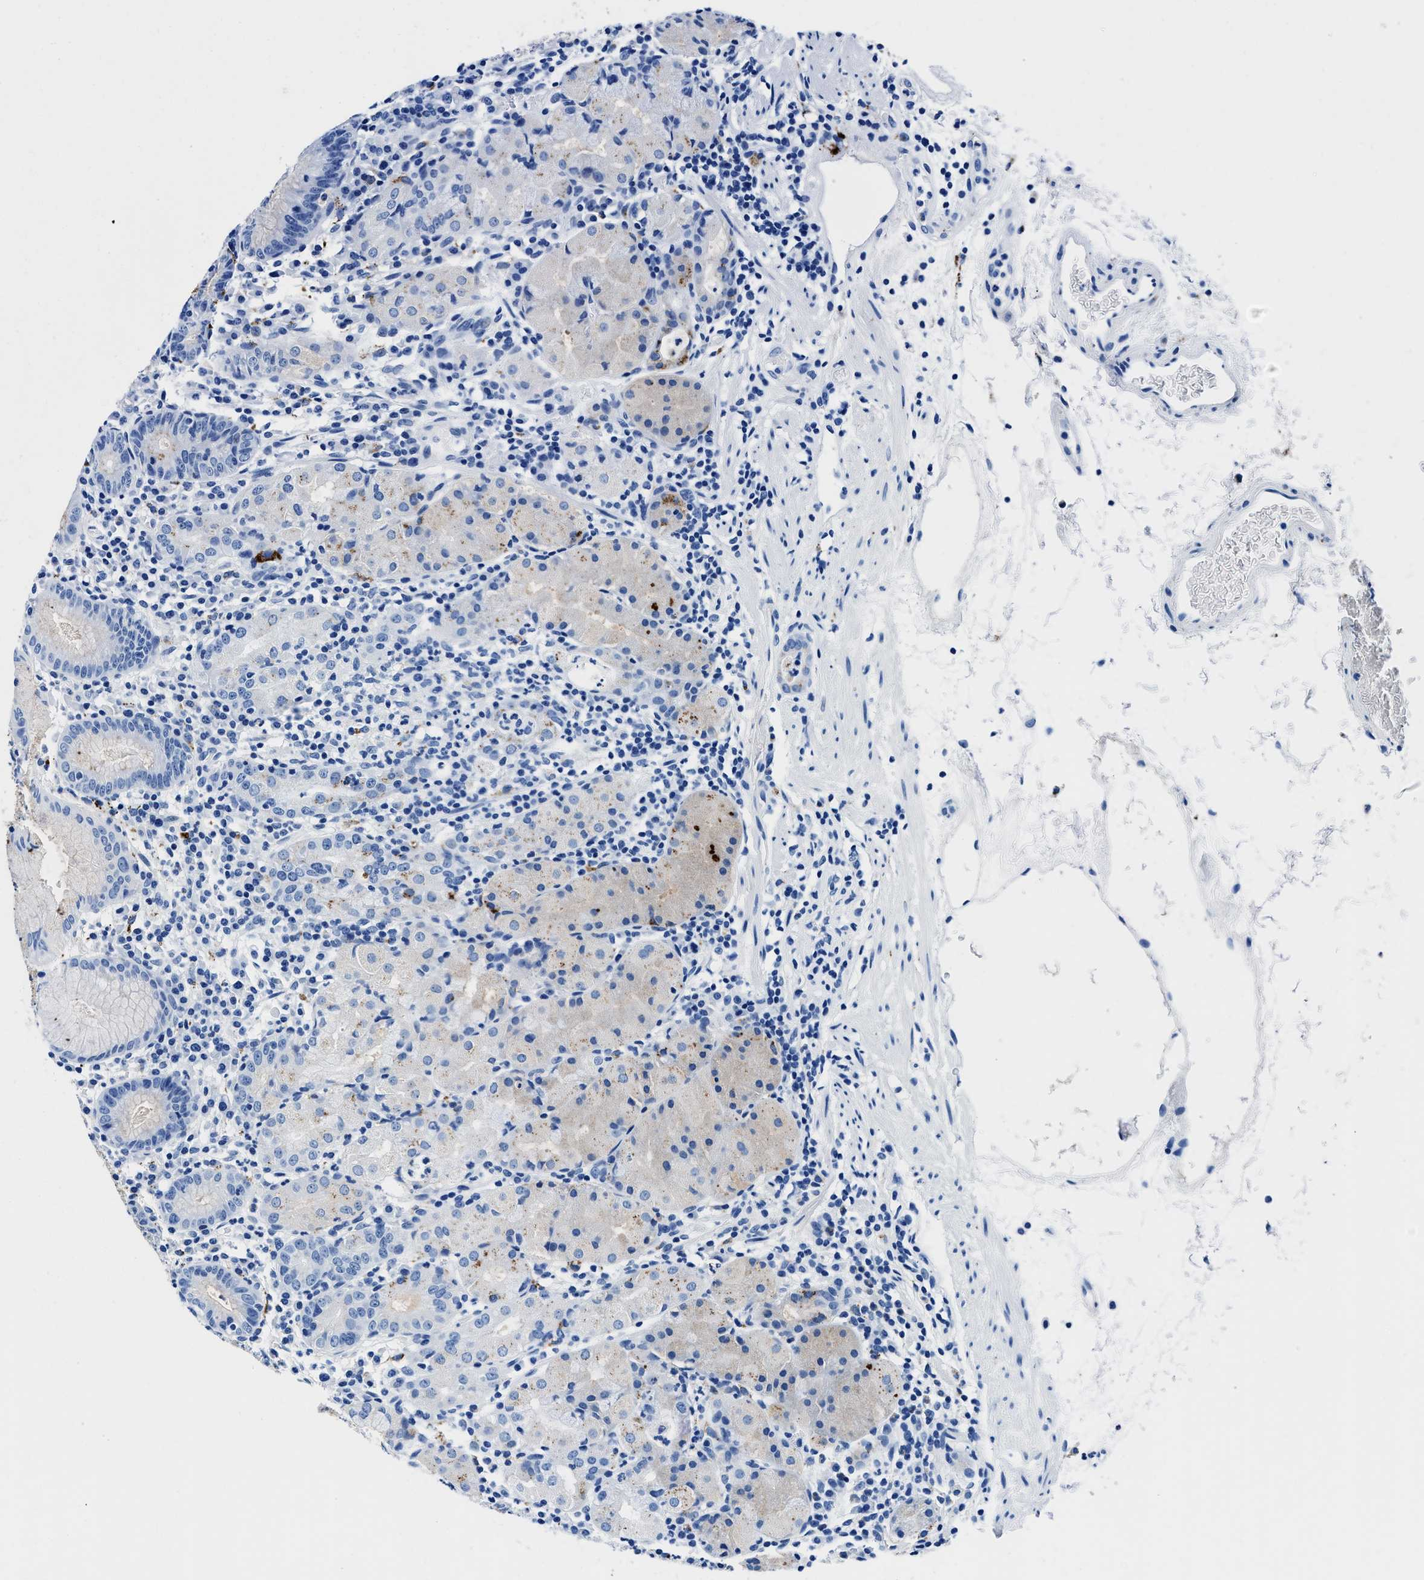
{"staining": {"intensity": "negative", "quantity": "none", "location": "none"}, "tissue": "stomach", "cell_type": "Glandular cells", "image_type": "normal", "snomed": [{"axis": "morphology", "description": "Normal tissue, NOS"}, {"axis": "topography", "description": "Stomach"}, {"axis": "topography", "description": "Stomach, lower"}], "caption": "Immunohistochemistry (IHC) histopathology image of unremarkable human stomach stained for a protein (brown), which shows no positivity in glandular cells. The staining is performed using DAB brown chromogen with nuclei counter-stained in using hematoxylin.", "gene": "OR14K1", "patient": {"sex": "female", "age": 75}}